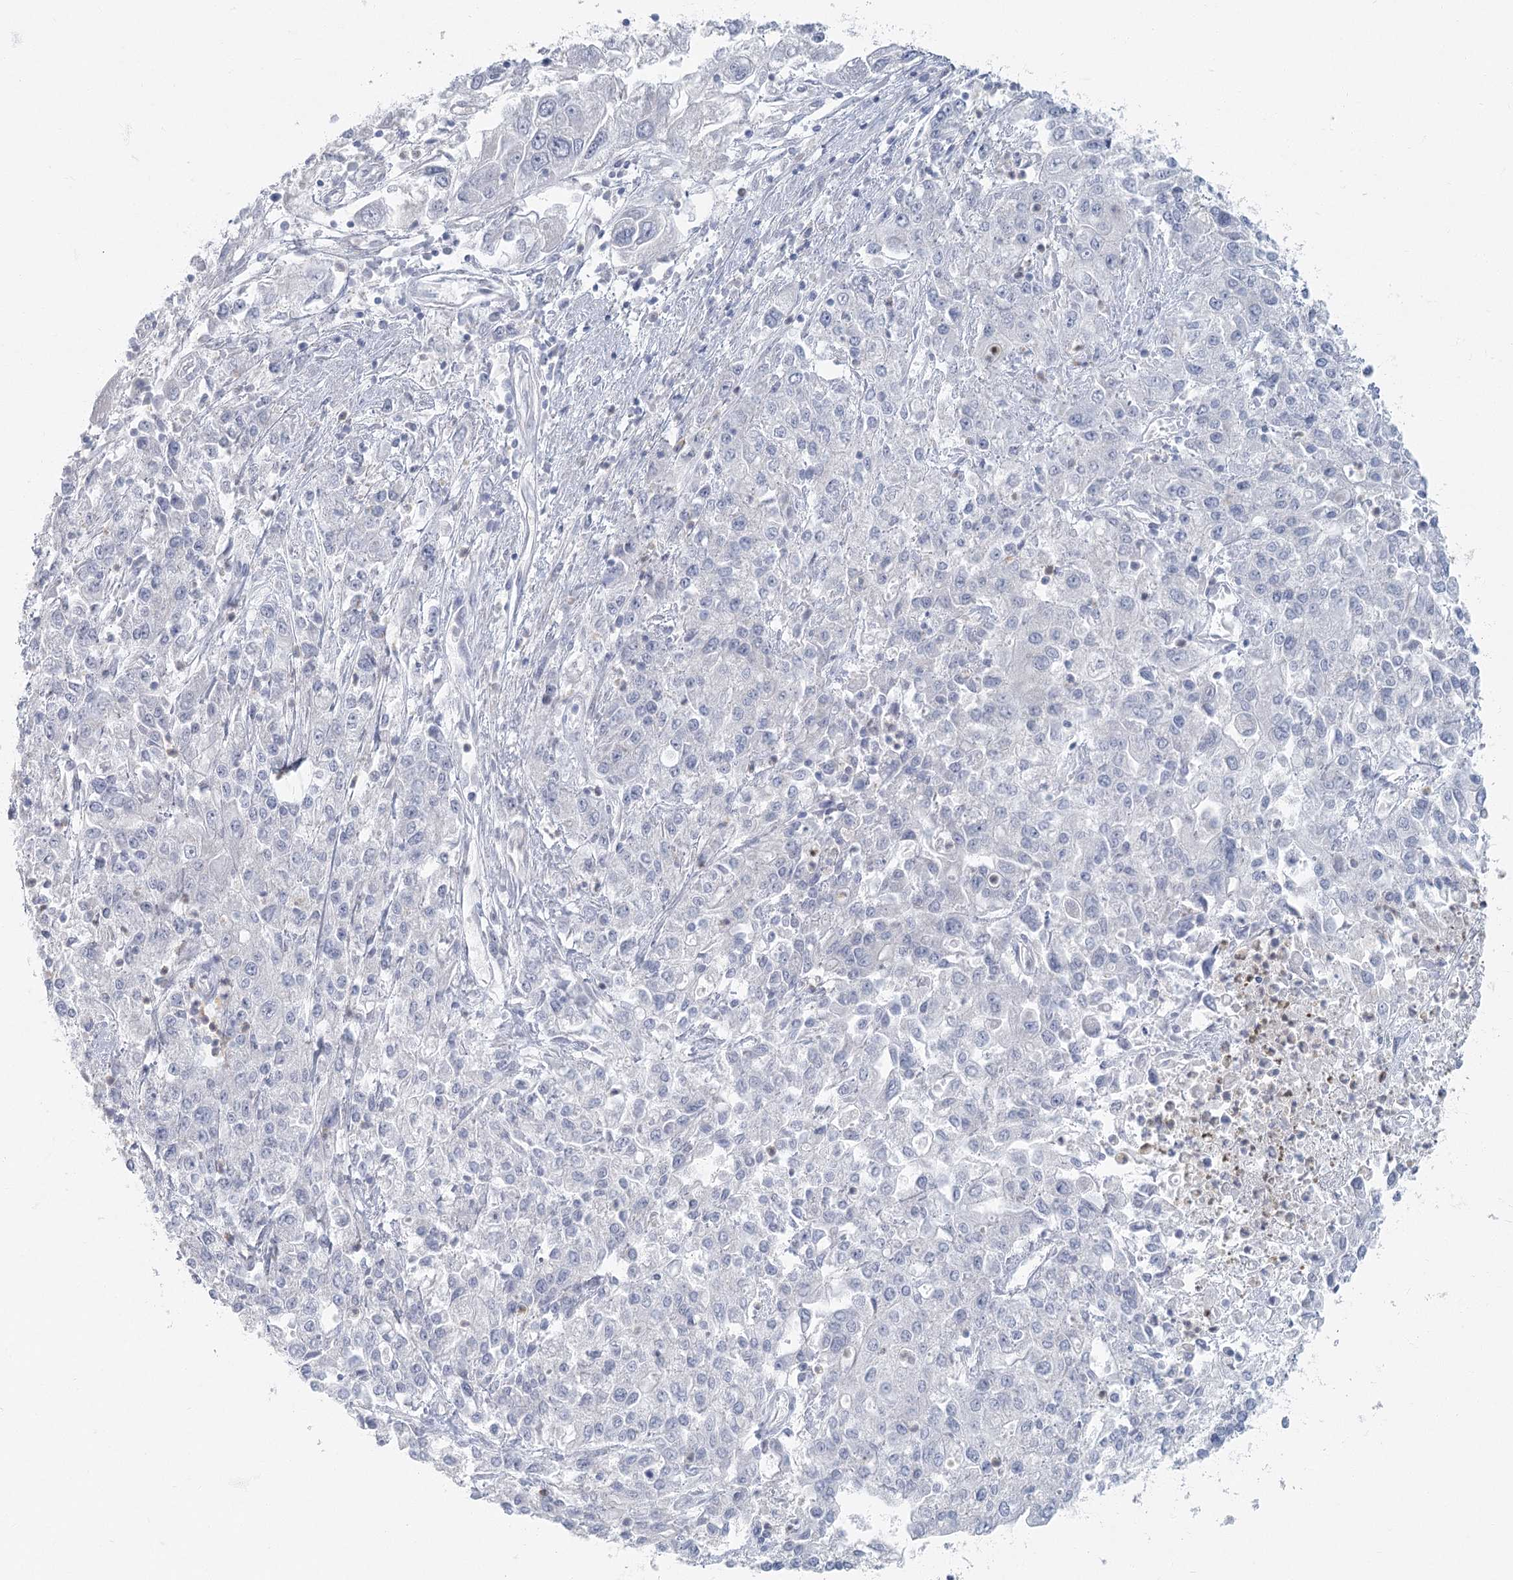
{"staining": {"intensity": "negative", "quantity": "none", "location": "none"}, "tissue": "endometrial cancer", "cell_type": "Tumor cells", "image_type": "cancer", "snomed": [{"axis": "morphology", "description": "Adenocarcinoma, NOS"}, {"axis": "topography", "description": "Endometrium"}], "caption": "Endometrial adenocarcinoma was stained to show a protein in brown. There is no significant staining in tumor cells.", "gene": "FAM110C", "patient": {"sex": "female", "age": 49}}